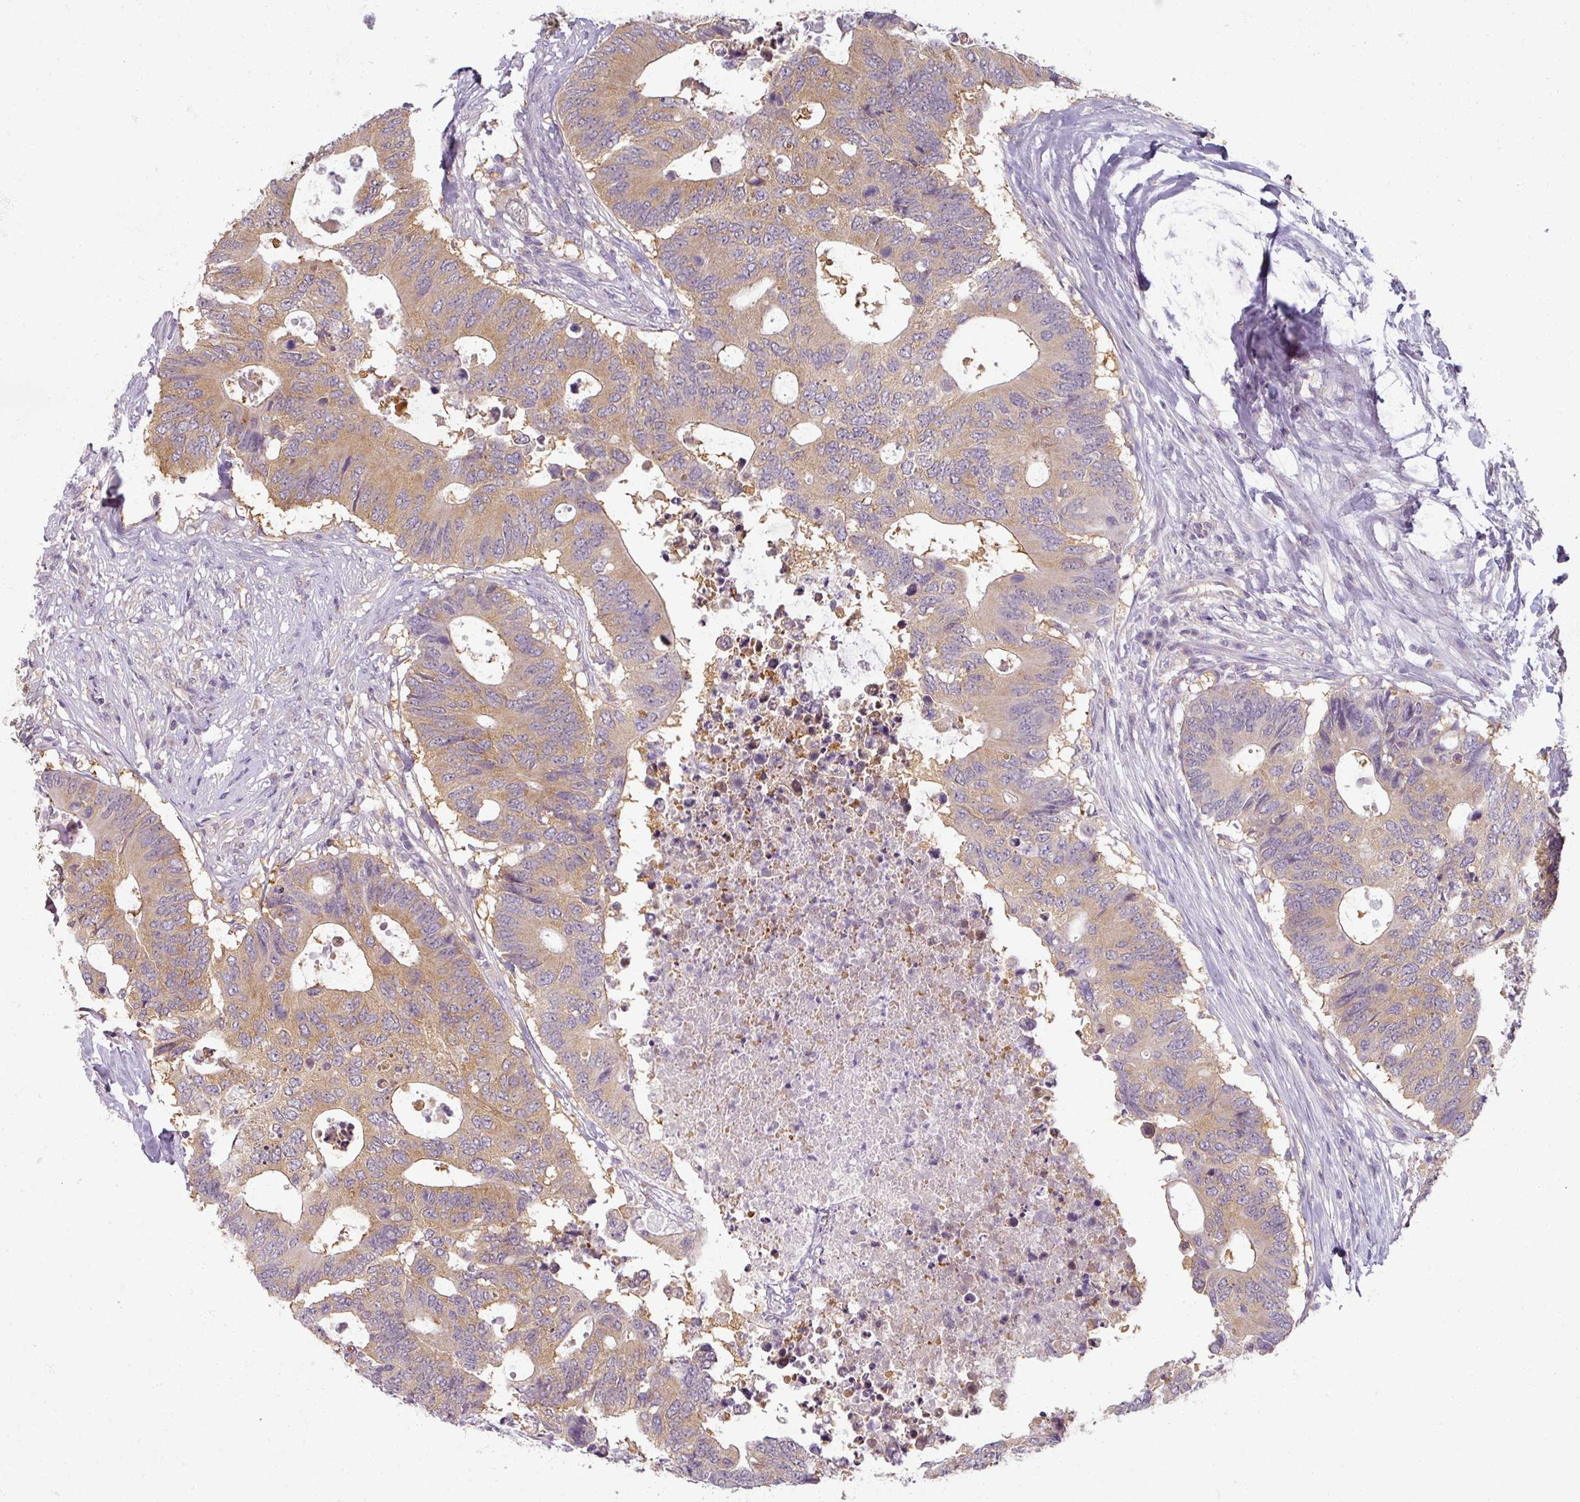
{"staining": {"intensity": "moderate", "quantity": "25%-75%", "location": "cytoplasmic/membranous"}, "tissue": "colorectal cancer", "cell_type": "Tumor cells", "image_type": "cancer", "snomed": [{"axis": "morphology", "description": "Adenocarcinoma, NOS"}, {"axis": "topography", "description": "Colon"}], "caption": "A brown stain highlights moderate cytoplasmic/membranous positivity of a protein in human adenocarcinoma (colorectal) tumor cells.", "gene": "AGPAT4", "patient": {"sex": "male", "age": 71}}